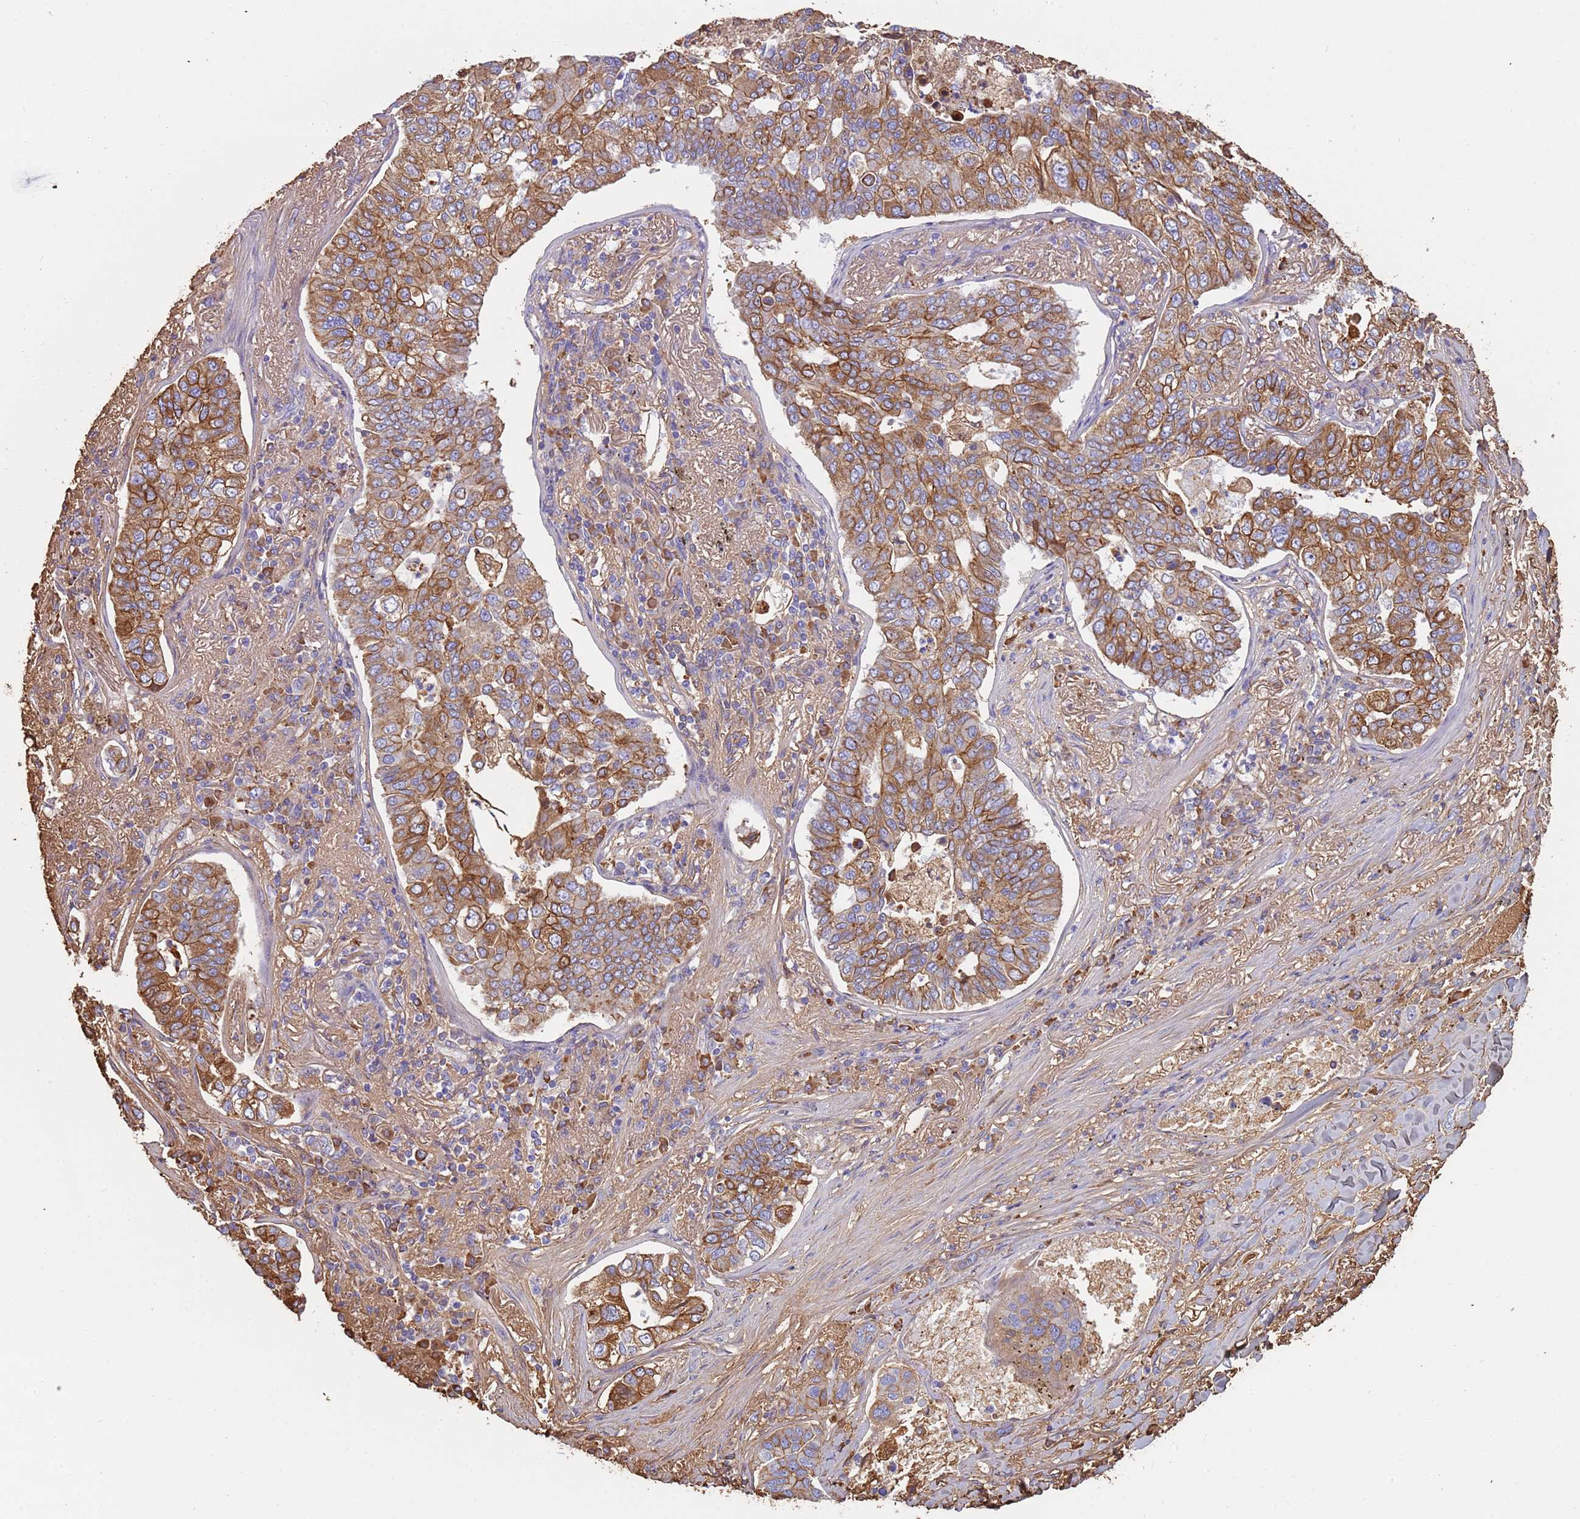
{"staining": {"intensity": "strong", "quantity": "25%-75%", "location": "cytoplasmic/membranous"}, "tissue": "lung cancer", "cell_type": "Tumor cells", "image_type": "cancer", "snomed": [{"axis": "morphology", "description": "Adenocarcinoma, NOS"}, {"axis": "topography", "description": "Lung"}], "caption": "Immunohistochemistry (IHC) micrograph of neoplastic tissue: lung adenocarcinoma stained using immunohistochemistry exhibits high levels of strong protein expression localized specifically in the cytoplasmic/membranous of tumor cells, appearing as a cytoplasmic/membranous brown color.", "gene": "CYSLTR2", "patient": {"sex": "male", "age": 49}}